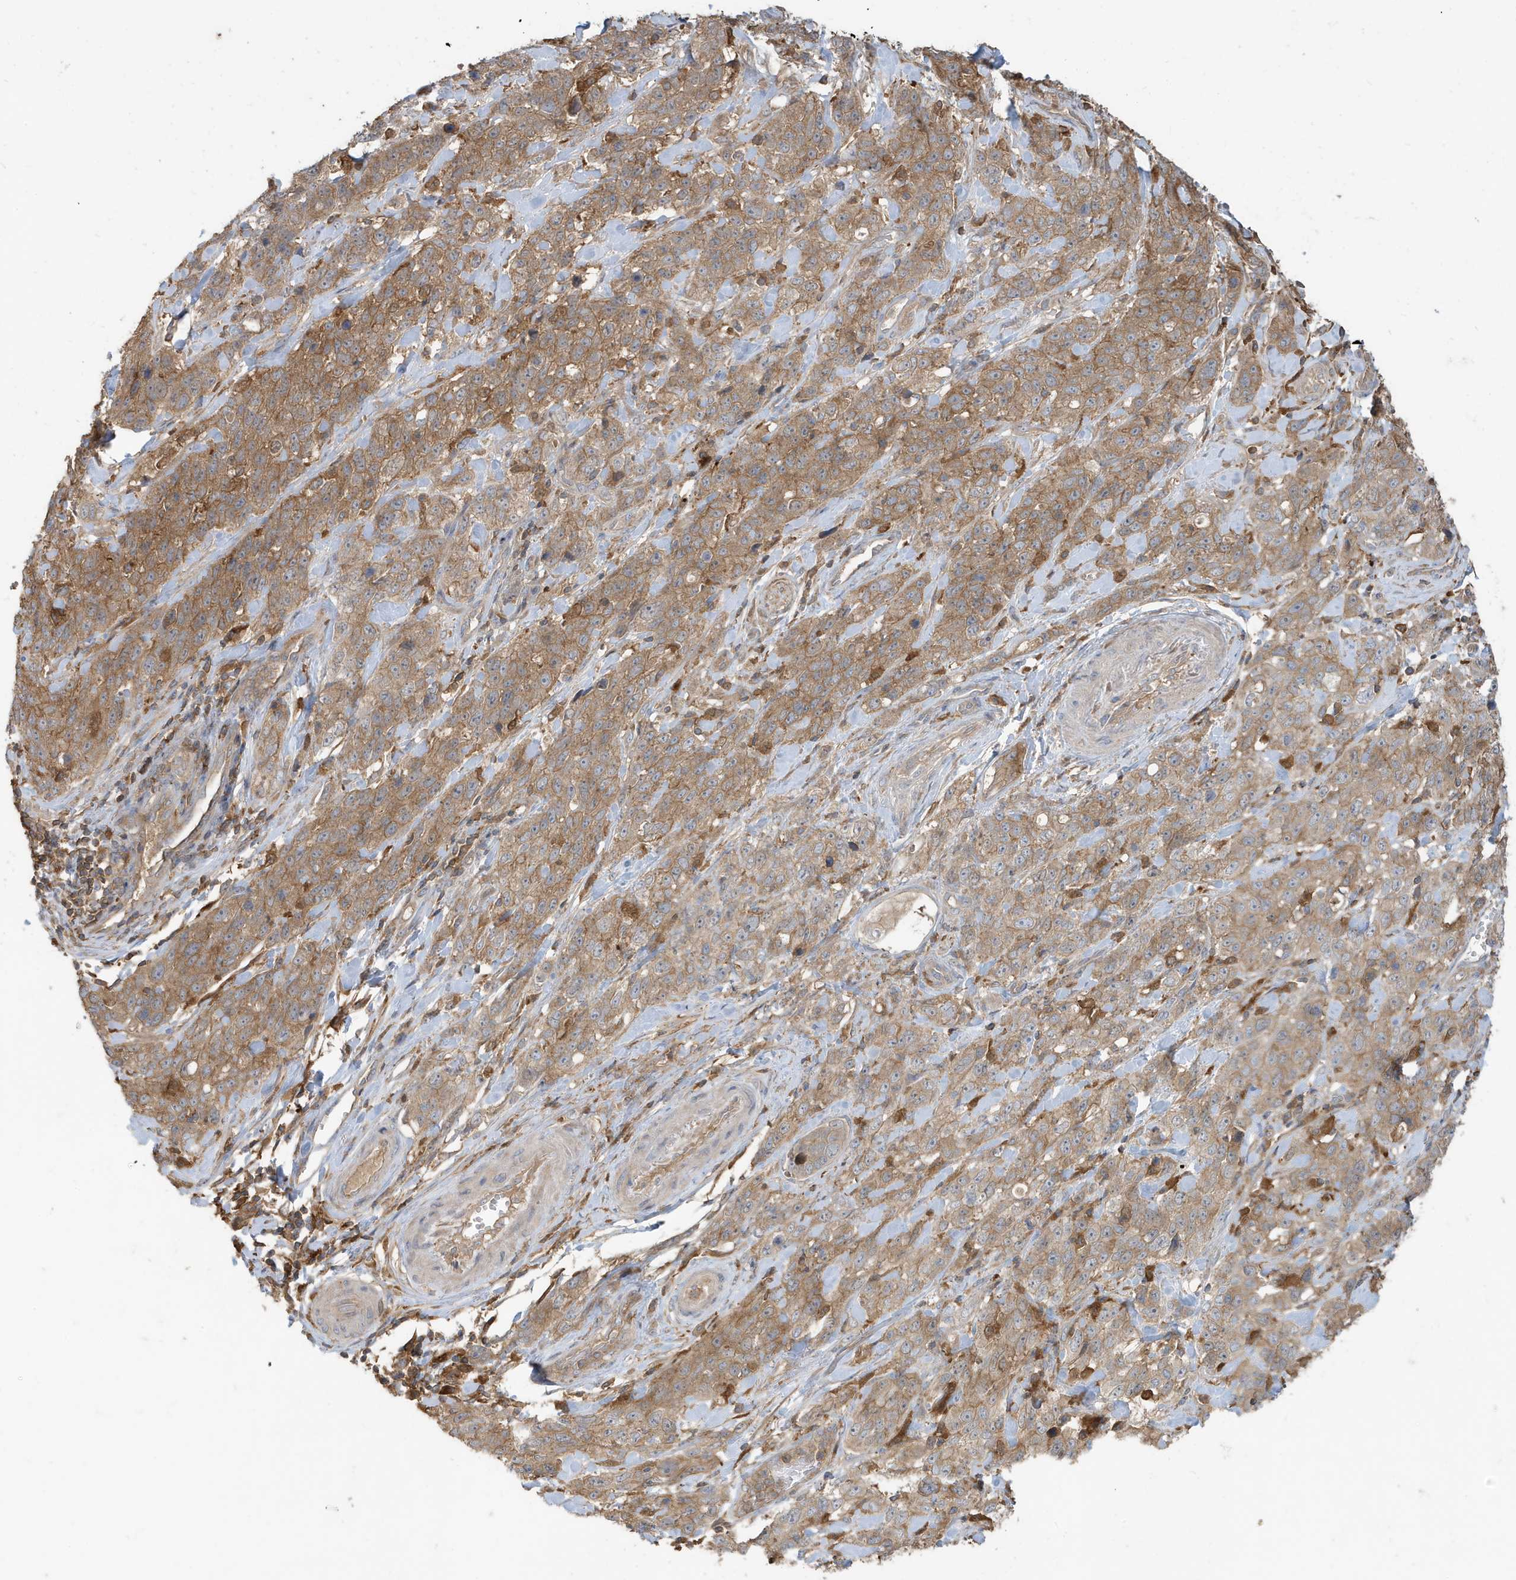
{"staining": {"intensity": "moderate", "quantity": ">75%", "location": "cytoplasmic/membranous"}, "tissue": "stomach cancer", "cell_type": "Tumor cells", "image_type": "cancer", "snomed": [{"axis": "morphology", "description": "Normal tissue, NOS"}, {"axis": "morphology", "description": "Adenocarcinoma, NOS"}, {"axis": "topography", "description": "Lymph node"}, {"axis": "topography", "description": "Stomach"}], "caption": "Stomach cancer (adenocarcinoma) was stained to show a protein in brown. There is medium levels of moderate cytoplasmic/membranous staining in approximately >75% of tumor cells.", "gene": "ABTB1", "patient": {"sex": "male", "age": 48}}